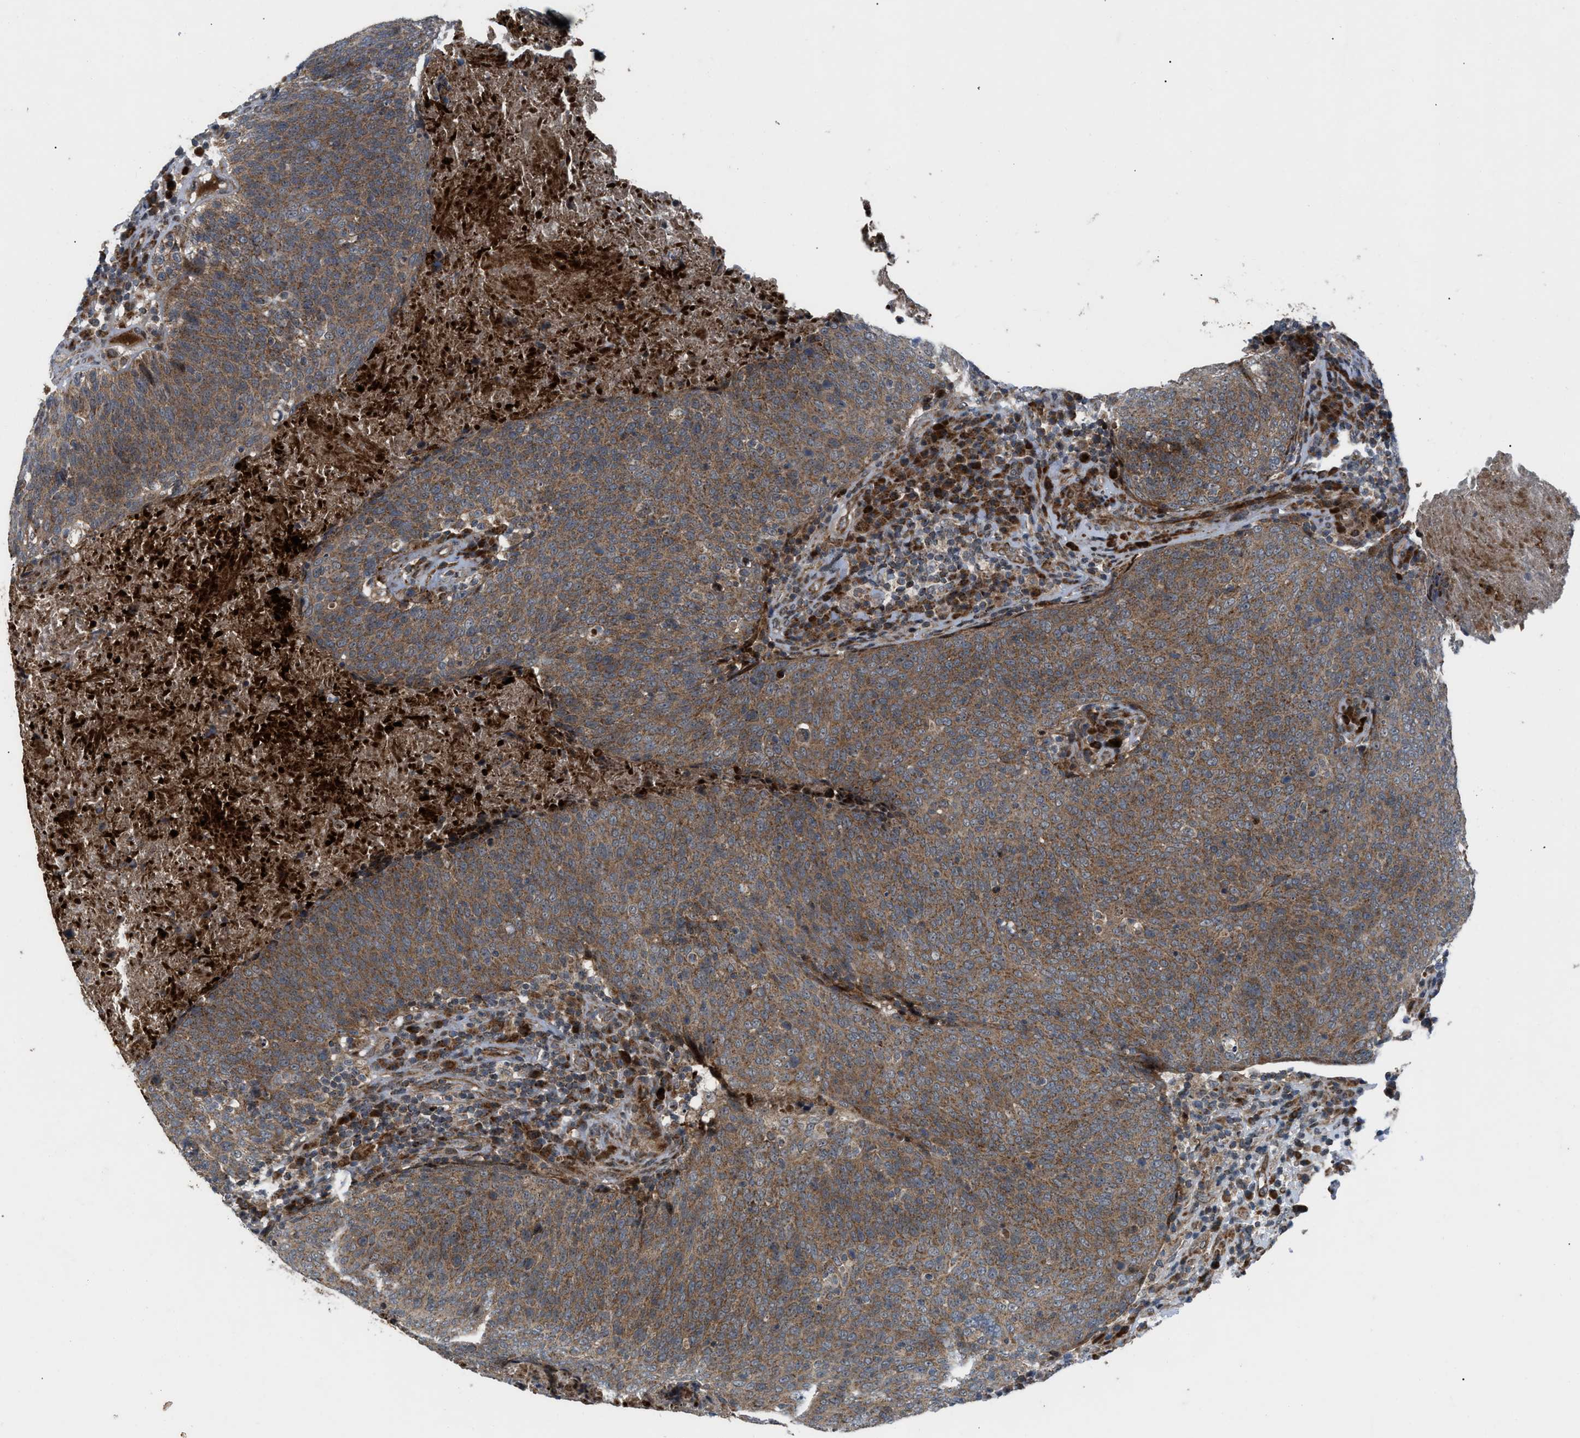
{"staining": {"intensity": "moderate", "quantity": ">75%", "location": "cytoplasmic/membranous"}, "tissue": "head and neck cancer", "cell_type": "Tumor cells", "image_type": "cancer", "snomed": [{"axis": "morphology", "description": "Squamous cell carcinoma, NOS"}, {"axis": "morphology", "description": "Squamous cell carcinoma, metastatic, NOS"}, {"axis": "topography", "description": "Lymph node"}, {"axis": "topography", "description": "Head-Neck"}], "caption": "Immunohistochemical staining of human head and neck metastatic squamous cell carcinoma reveals moderate cytoplasmic/membranous protein expression in about >75% of tumor cells.", "gene": "AP3M2", "patient": {"sex": "male", "age": 62}}